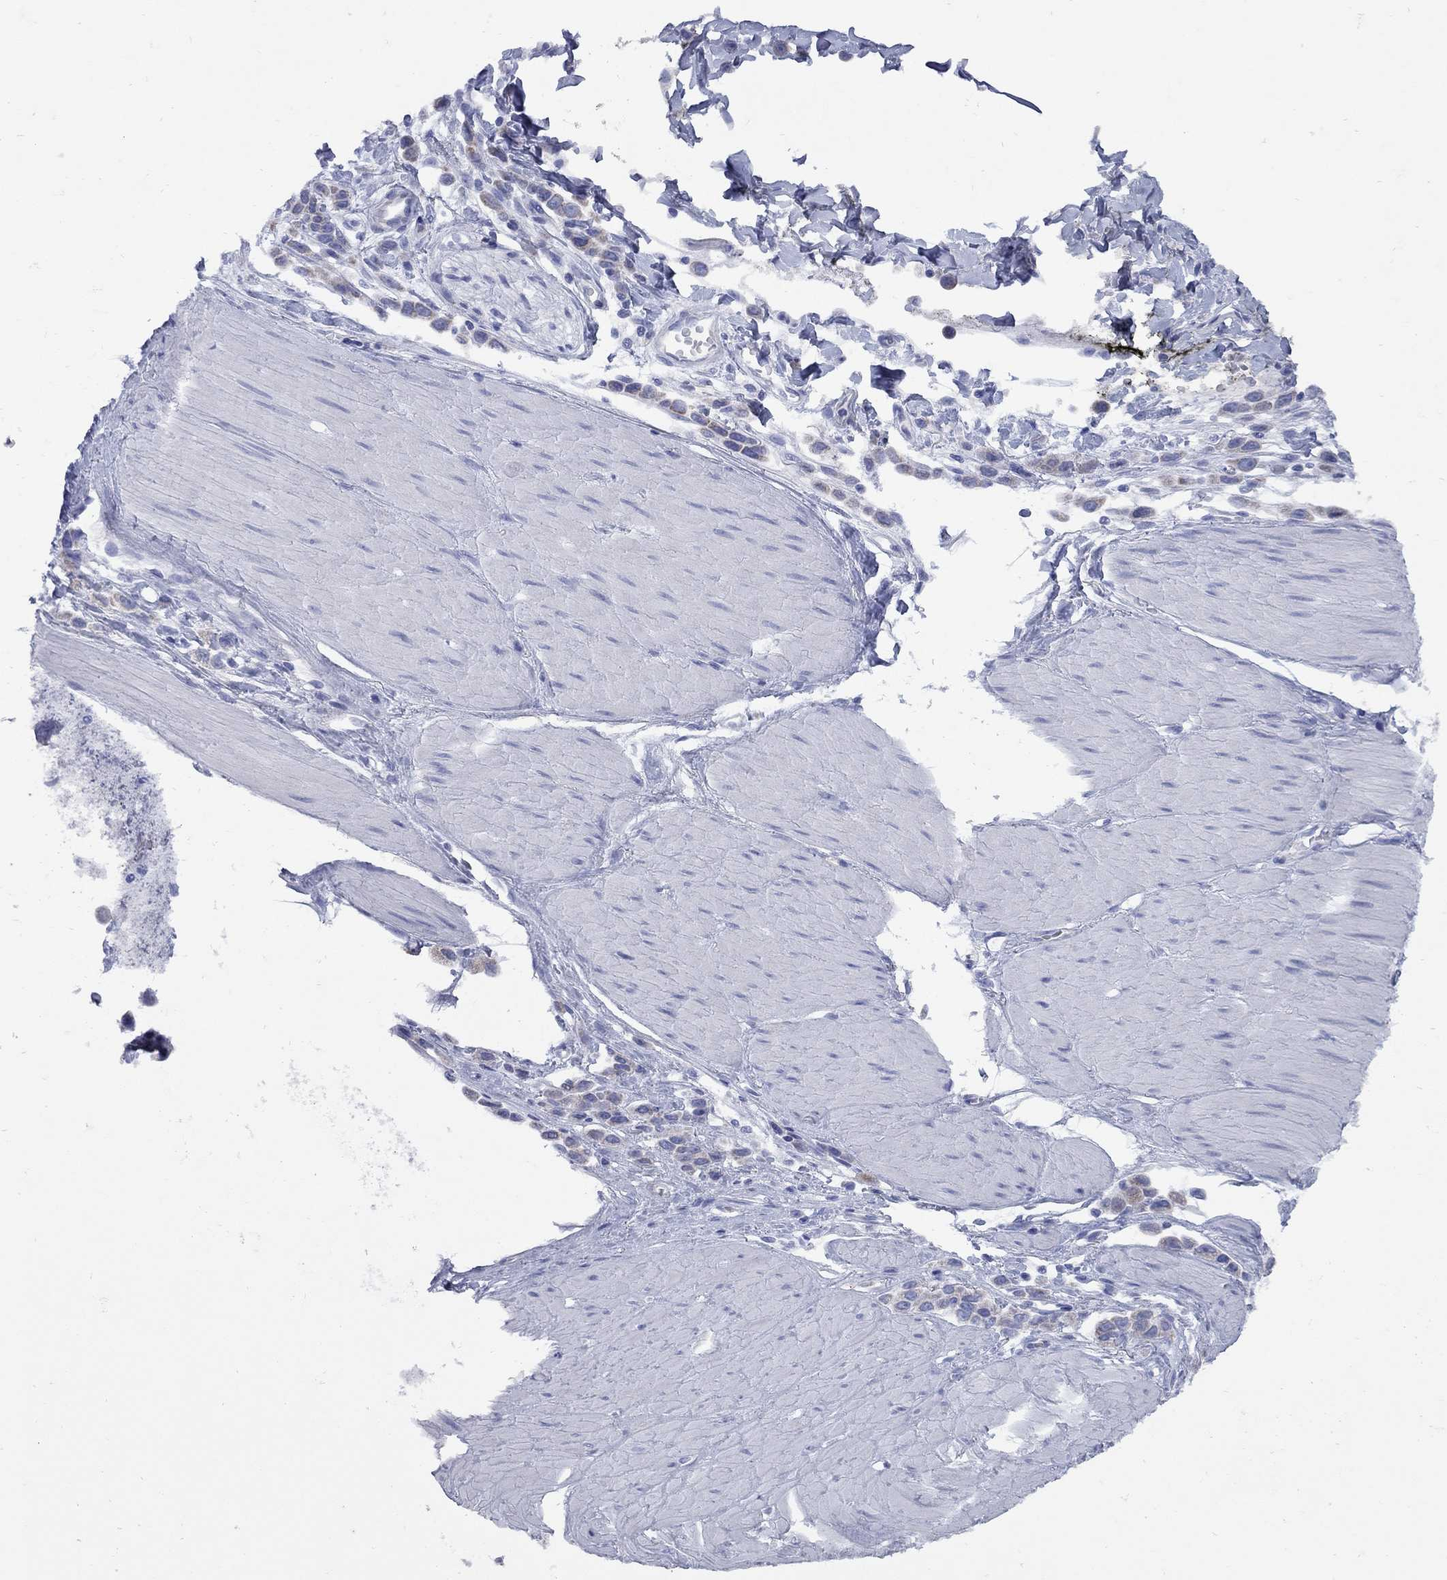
{"staining": {"intensity": "moderate", "quantity": "25%-75%", "location": "cytoplasmic/membranous"}, "tissue": "stomach cancer", "cell_type": "Tumor cells", "image_type": "cancer", "snomed": [{"axis": "morphology", "description": "Adenocarcinoma, NOS"}, {"axis": "topography", "description": "Stomach"}], "caption": "Adenocarcinoma (stomach) stained with a brown dye shows moderate cytoplasmic/membranous positive expression in about 25%-75% of tumor cells.", "gene": "PDZD3", "patient": {"sex": "male", "age": 47}}